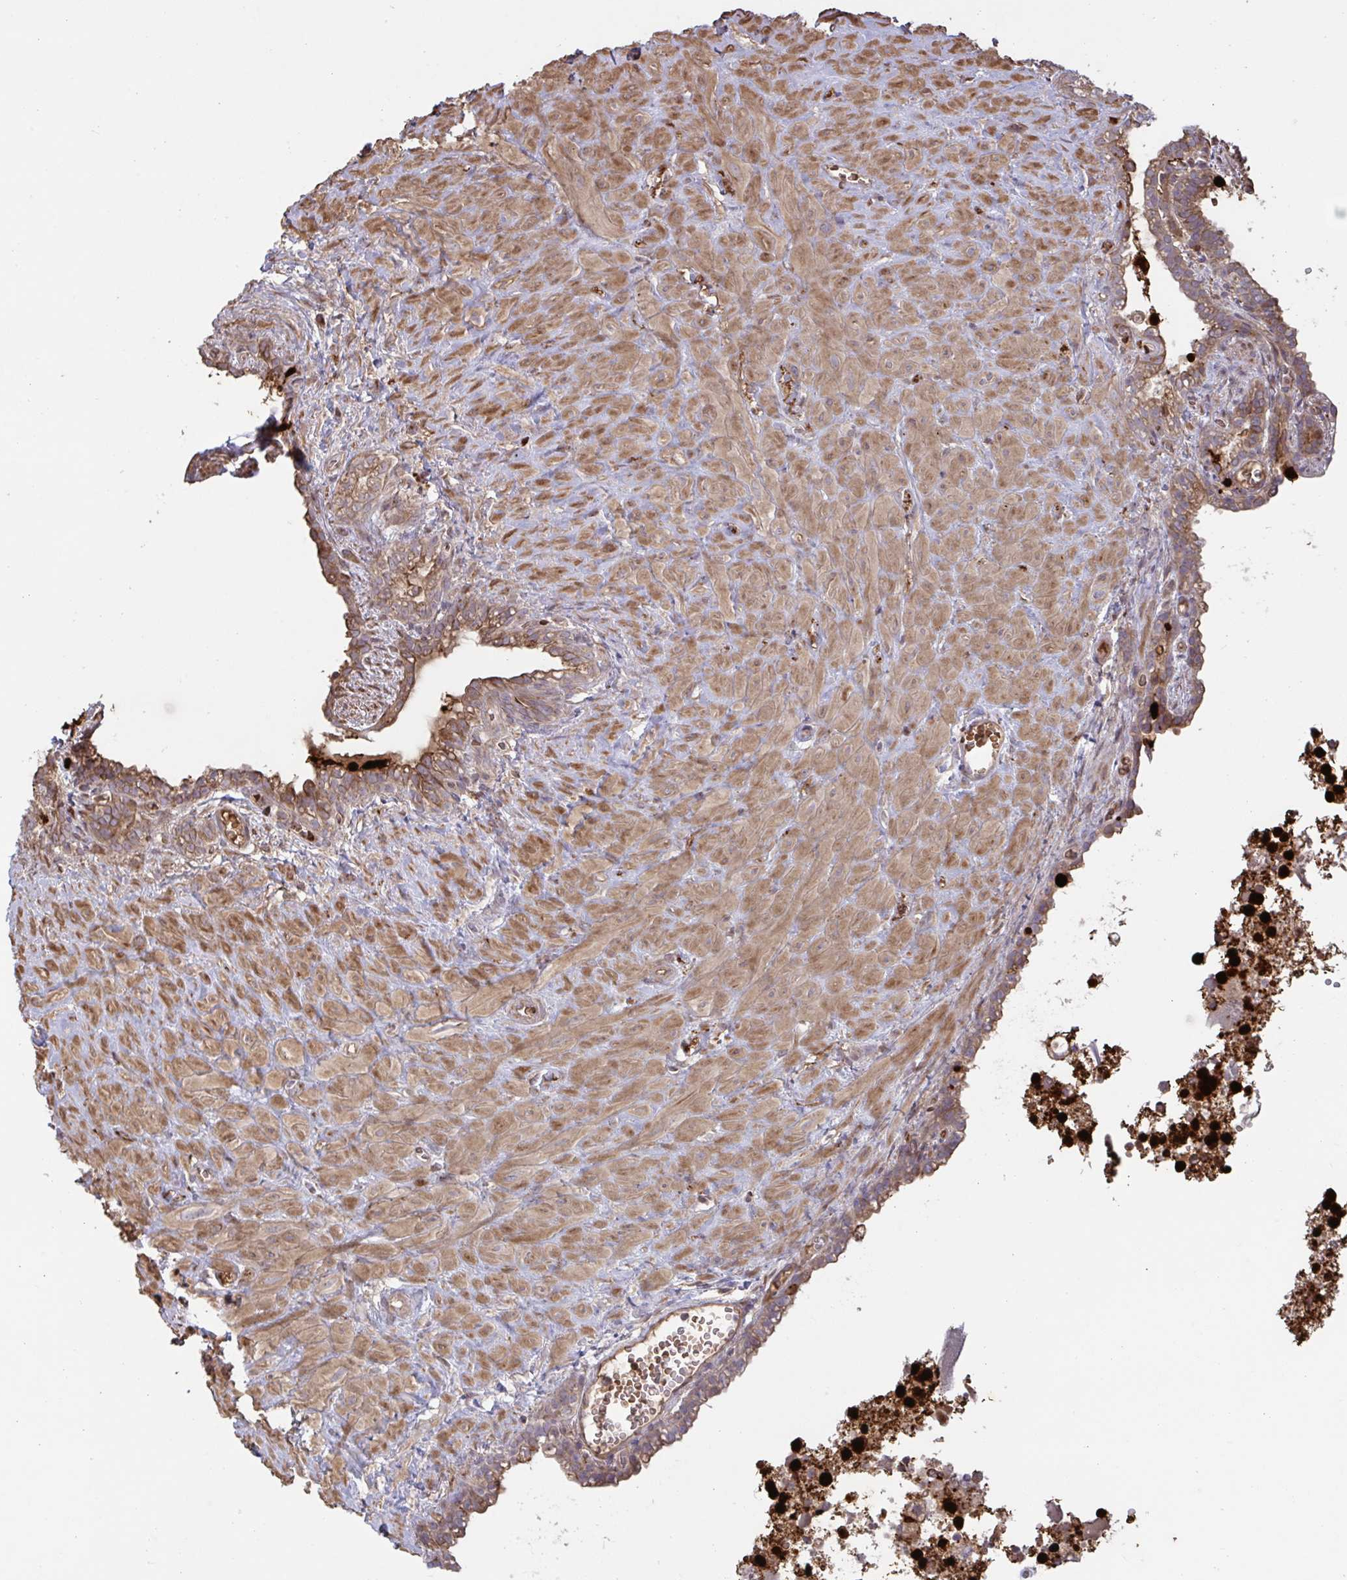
{"staining": {"intensity": "moderate", "quantity": ">75%", "location": "cytoplasmic/membranous"}, "tissue": "seminal vesicle", "cell_type": "Glandular cells", "image_type": "normal", "snomed": [{"axis": "morphology", "description": "Normal tissue, NOS"}, {"axis": "topography", "description": "Seminal veicle"}], "caption": "This micrograph reveals immunohistochemistry staining of benign seminal vesicle, with medium moderate cytoplasmic/membranous staining in about >75% of glandular cells.", "gene": "IL1R1", "patient": {"sex": "male", "age": 76}}